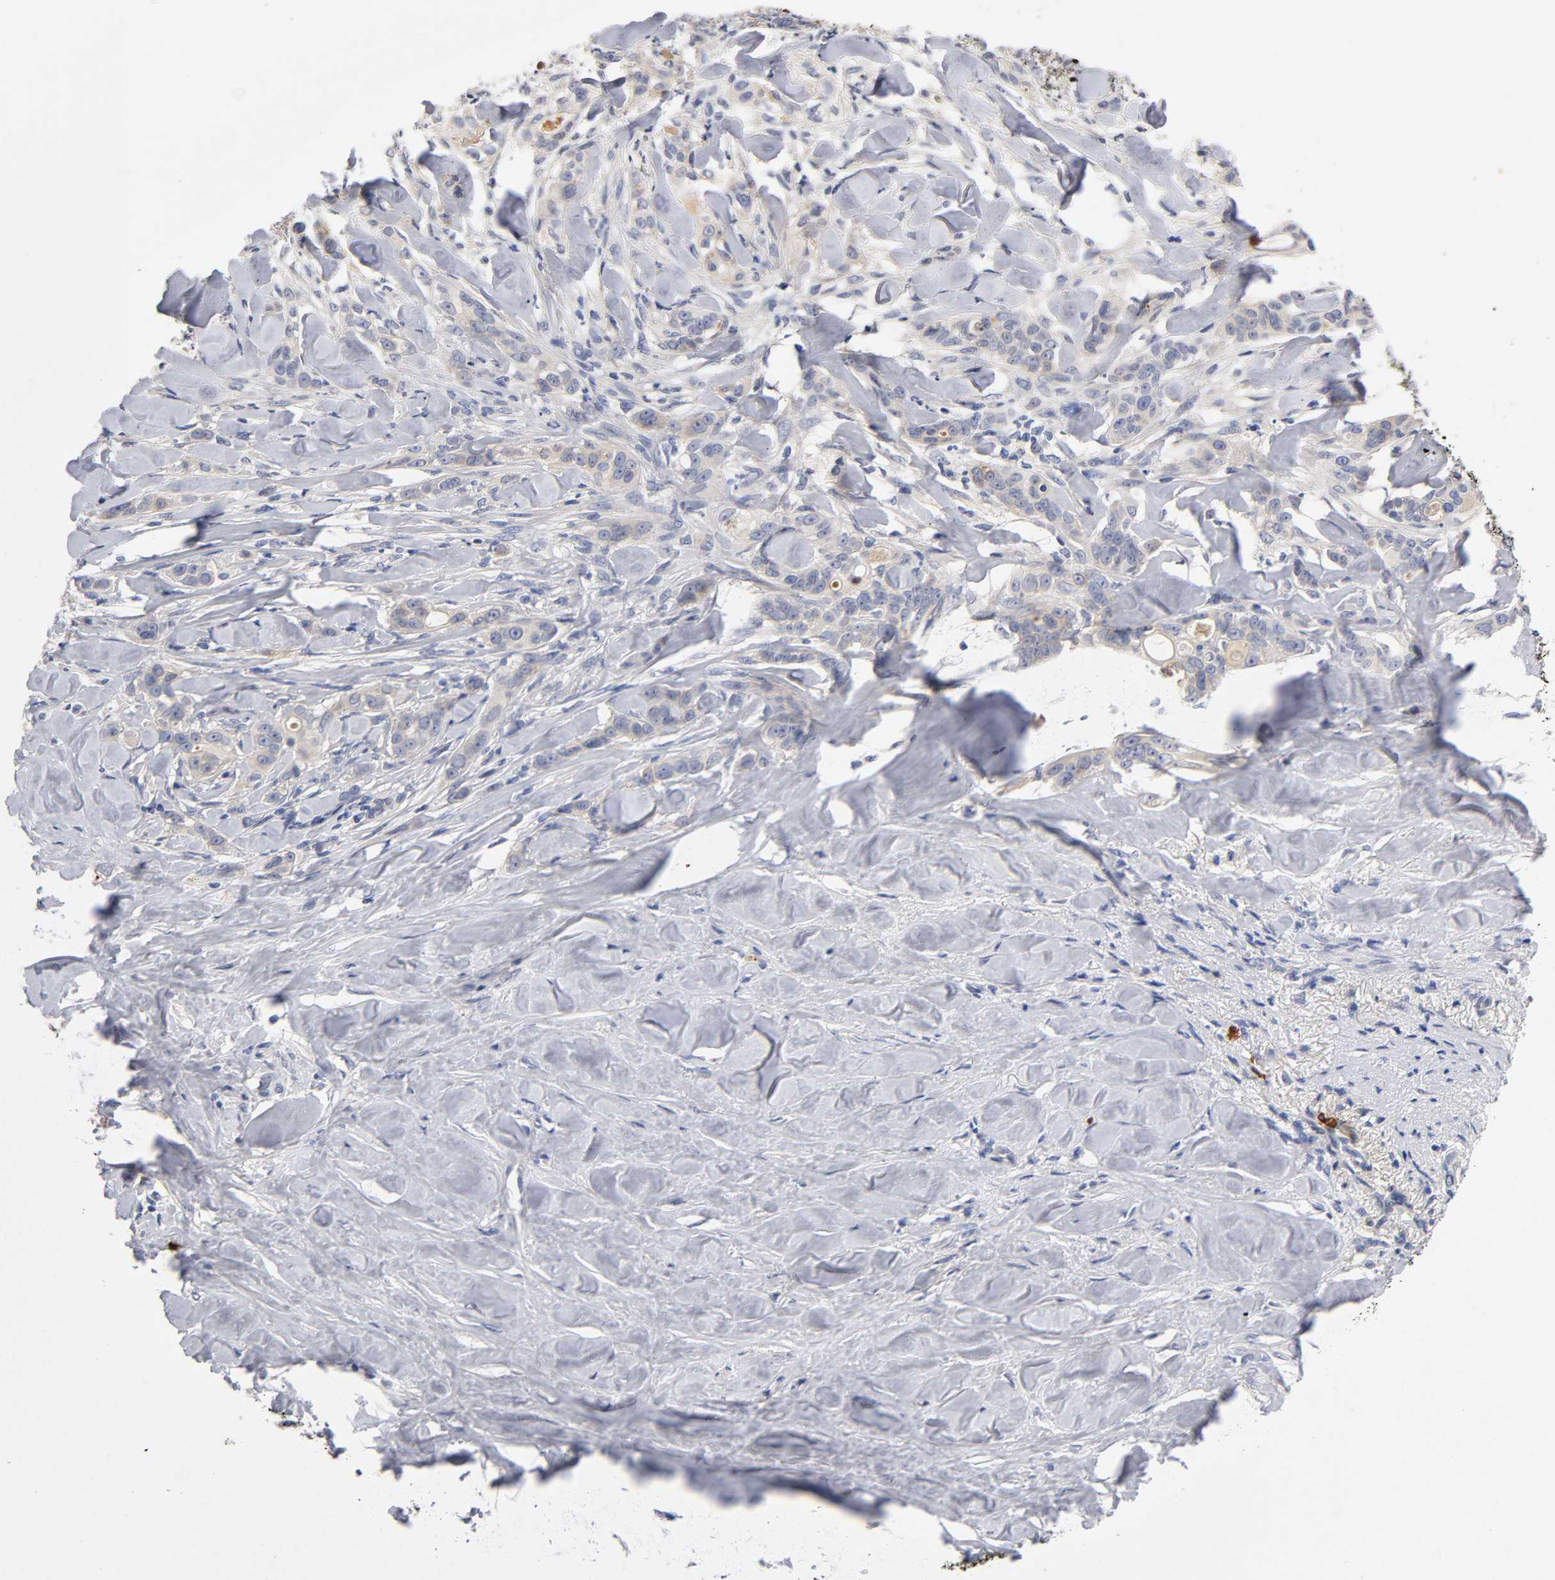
{"staining": {"intensity": "weak", "quantity": ">75%", "location": "cytoplasmic/membranous"}, "tissue": "liver cancer", "cell_type": "Tumor cells", "image_type": "cancer", "snomed": [{"axis": "morphology", "description": "Cholangiocarcinoma"}, {"axis": "topography", "description": "Liver"}], "caption": "High-magnification brightfield microscopy of liver cancer (cholangiocarcinoma) stained with DAB (brown) and counterstained with hematoxylin (blue). tumor cells exhibit weak cytoplasmic/membranous positivity is seen in about>75% of cells. (DAB IHC with brightfield microscopy, high magnification).", "gene": "NOVA1", "patient": {"sex": "female", "age": 67}}